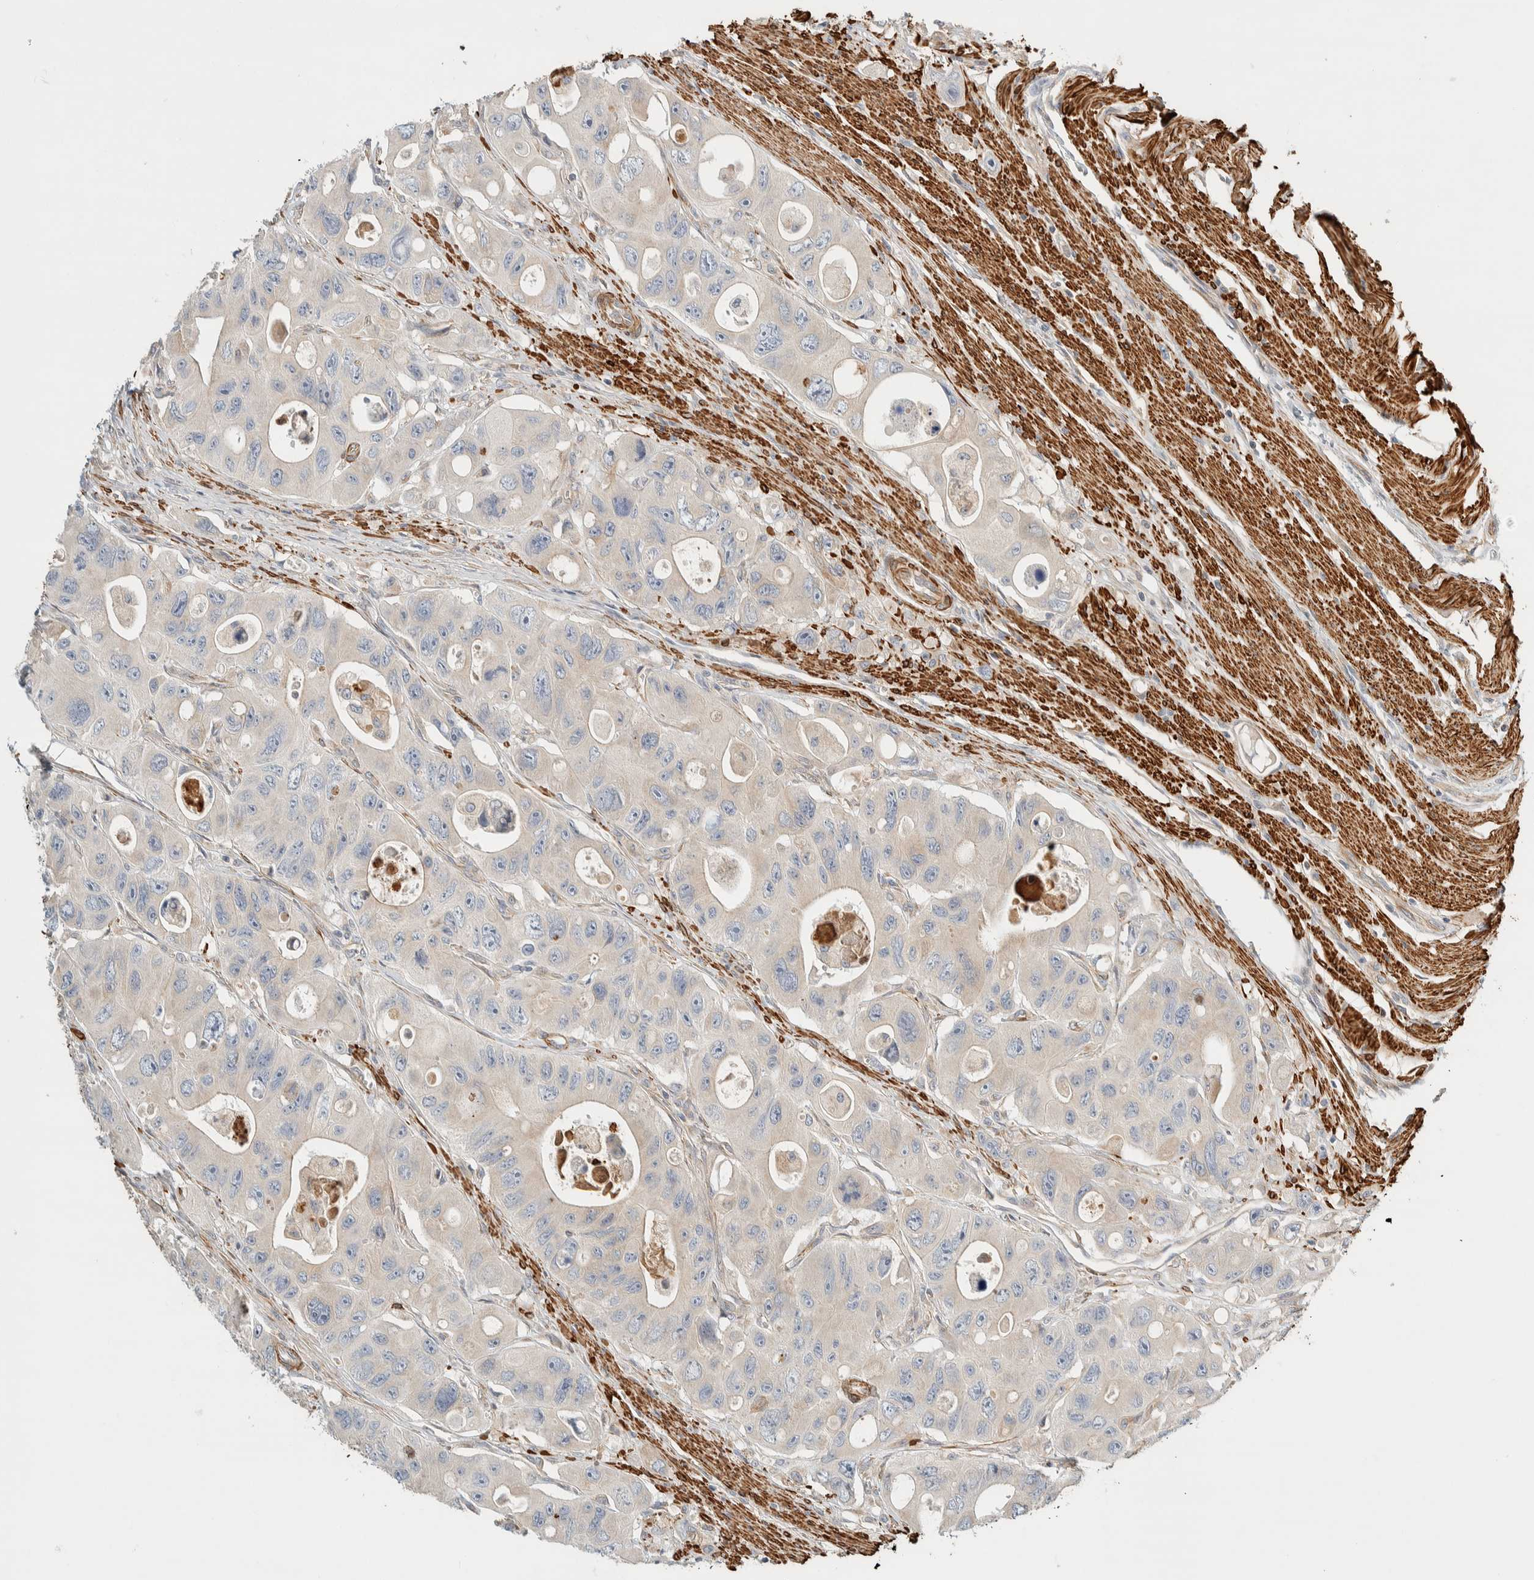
{"staining": {"intensity": "negative", "quantity": "none", "location": "none"}, "tissue": "colorectal cancer", "cell_type": "Tumor cells", "image_type": "cancer", "snomed": [{"axis": "morphology", "description": "Adenocarcinoma, NOS"}, {"axis": "topography", "description": "Colon"}], "caption": "Immunohistochemical staining of colorectal cancer (adenocarcinoma) shows no significant staining in tumor cells.", "gene": "CDR2", "patient": {"sex": "female", "age": 46}}